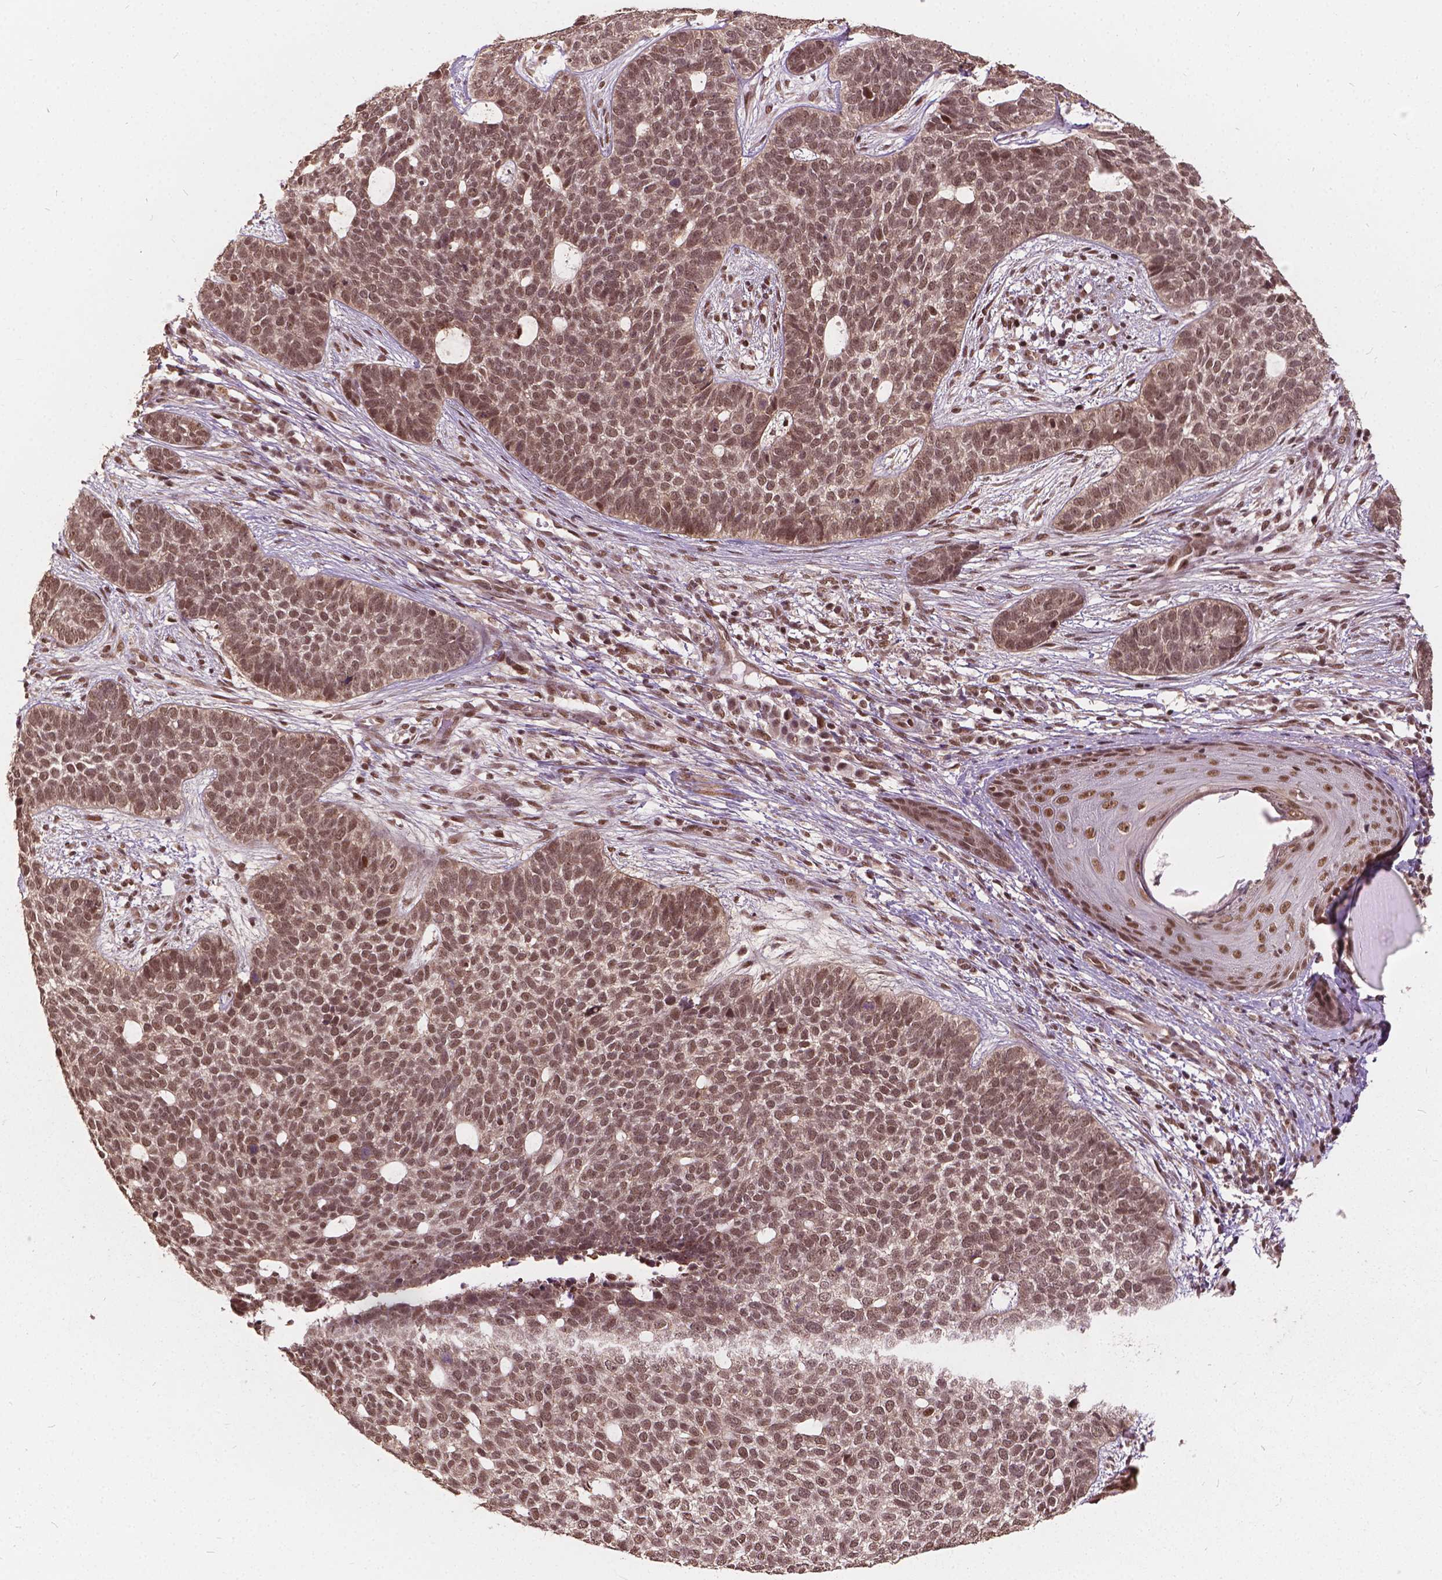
{"staining": {"intensity": "moderate", "quantity": ">75%", "location": "cytoplasmic/membranous,nuclear"}, "tissue": "skin cancer", "cell_type": "Tumor cells", "image_type": "cancer", "snomed": [{"axis": "morphology", "description": "Basal cell carcinoma"}, {"axis": "topography", "description": "Skin"}], "caption": "Protein expression by immunohistochemistry (IHC) demonstrates moderate cytoplasmic/membranous and nuclear staining in approximately >75% of tumor cells in basal cell carcinoma (skin). (DAB IHC, brown staining for protein, blue staining for nuclei).", "gene": "GPS2", "patient": {"sex": "female", "age": 69}}